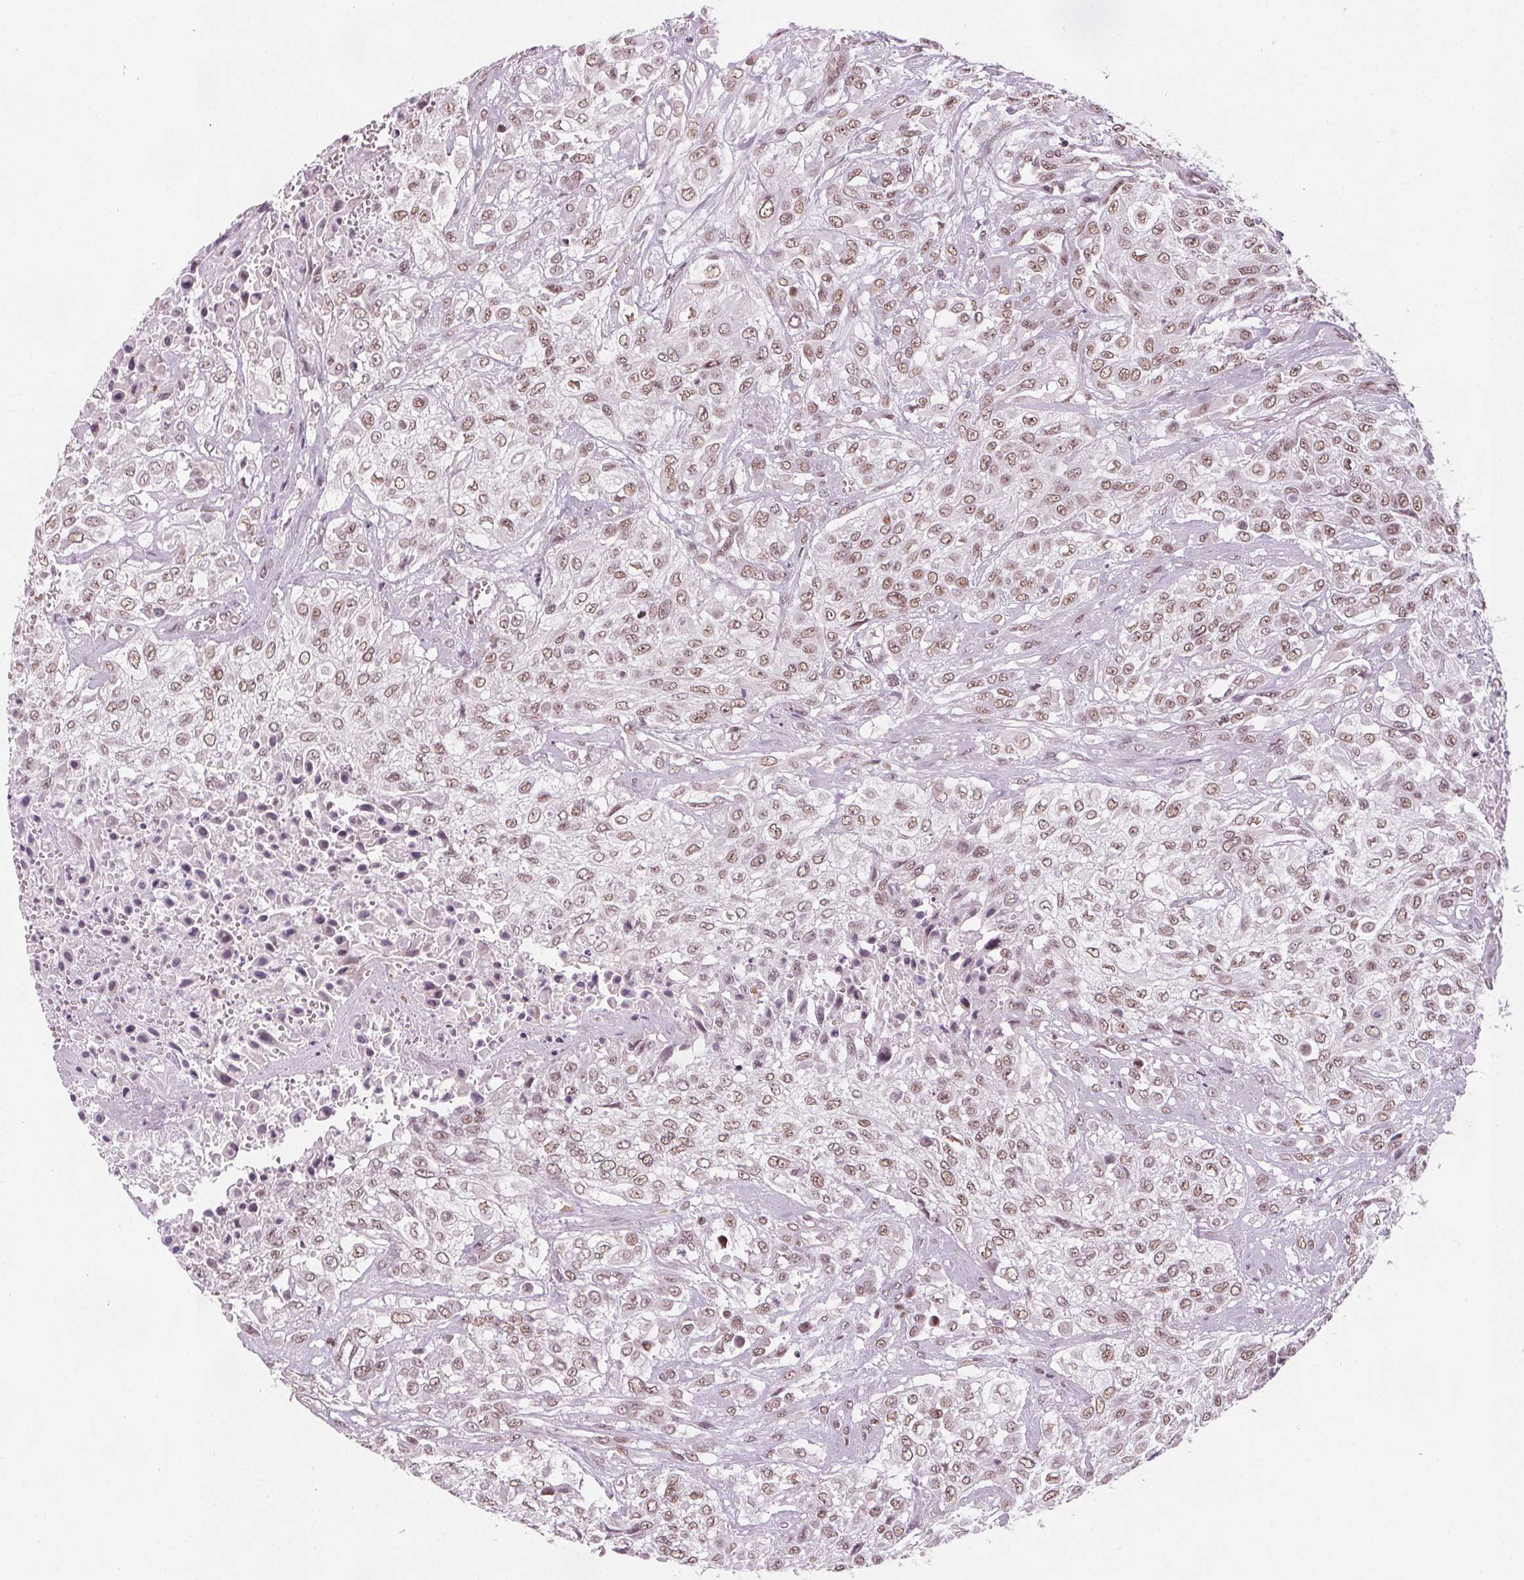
{"staining": {"intensity": "moderate", "quantity": ">75%", "location": "nuclear"}, "tissue": "urothelial cancer", "cell_type": "Tumor cells", "image_type": "cancer", "snomed": [{"axis": "morphology", "description": "Urothelial carcinoma, High grade"}, {"axis": "topography", "description": "Urinary bladder"}], "caption": "IHC histopathology image of neoplastic tissue: human high-grade urothelial carcinoma stained using IHC shows medium levels of moderate protein expression localized specifically in the nuclear of tumor cells, appearing as a nuclear brown color.", "gene": "DPM2", "patient": {"sex": "male", "age": 57}}